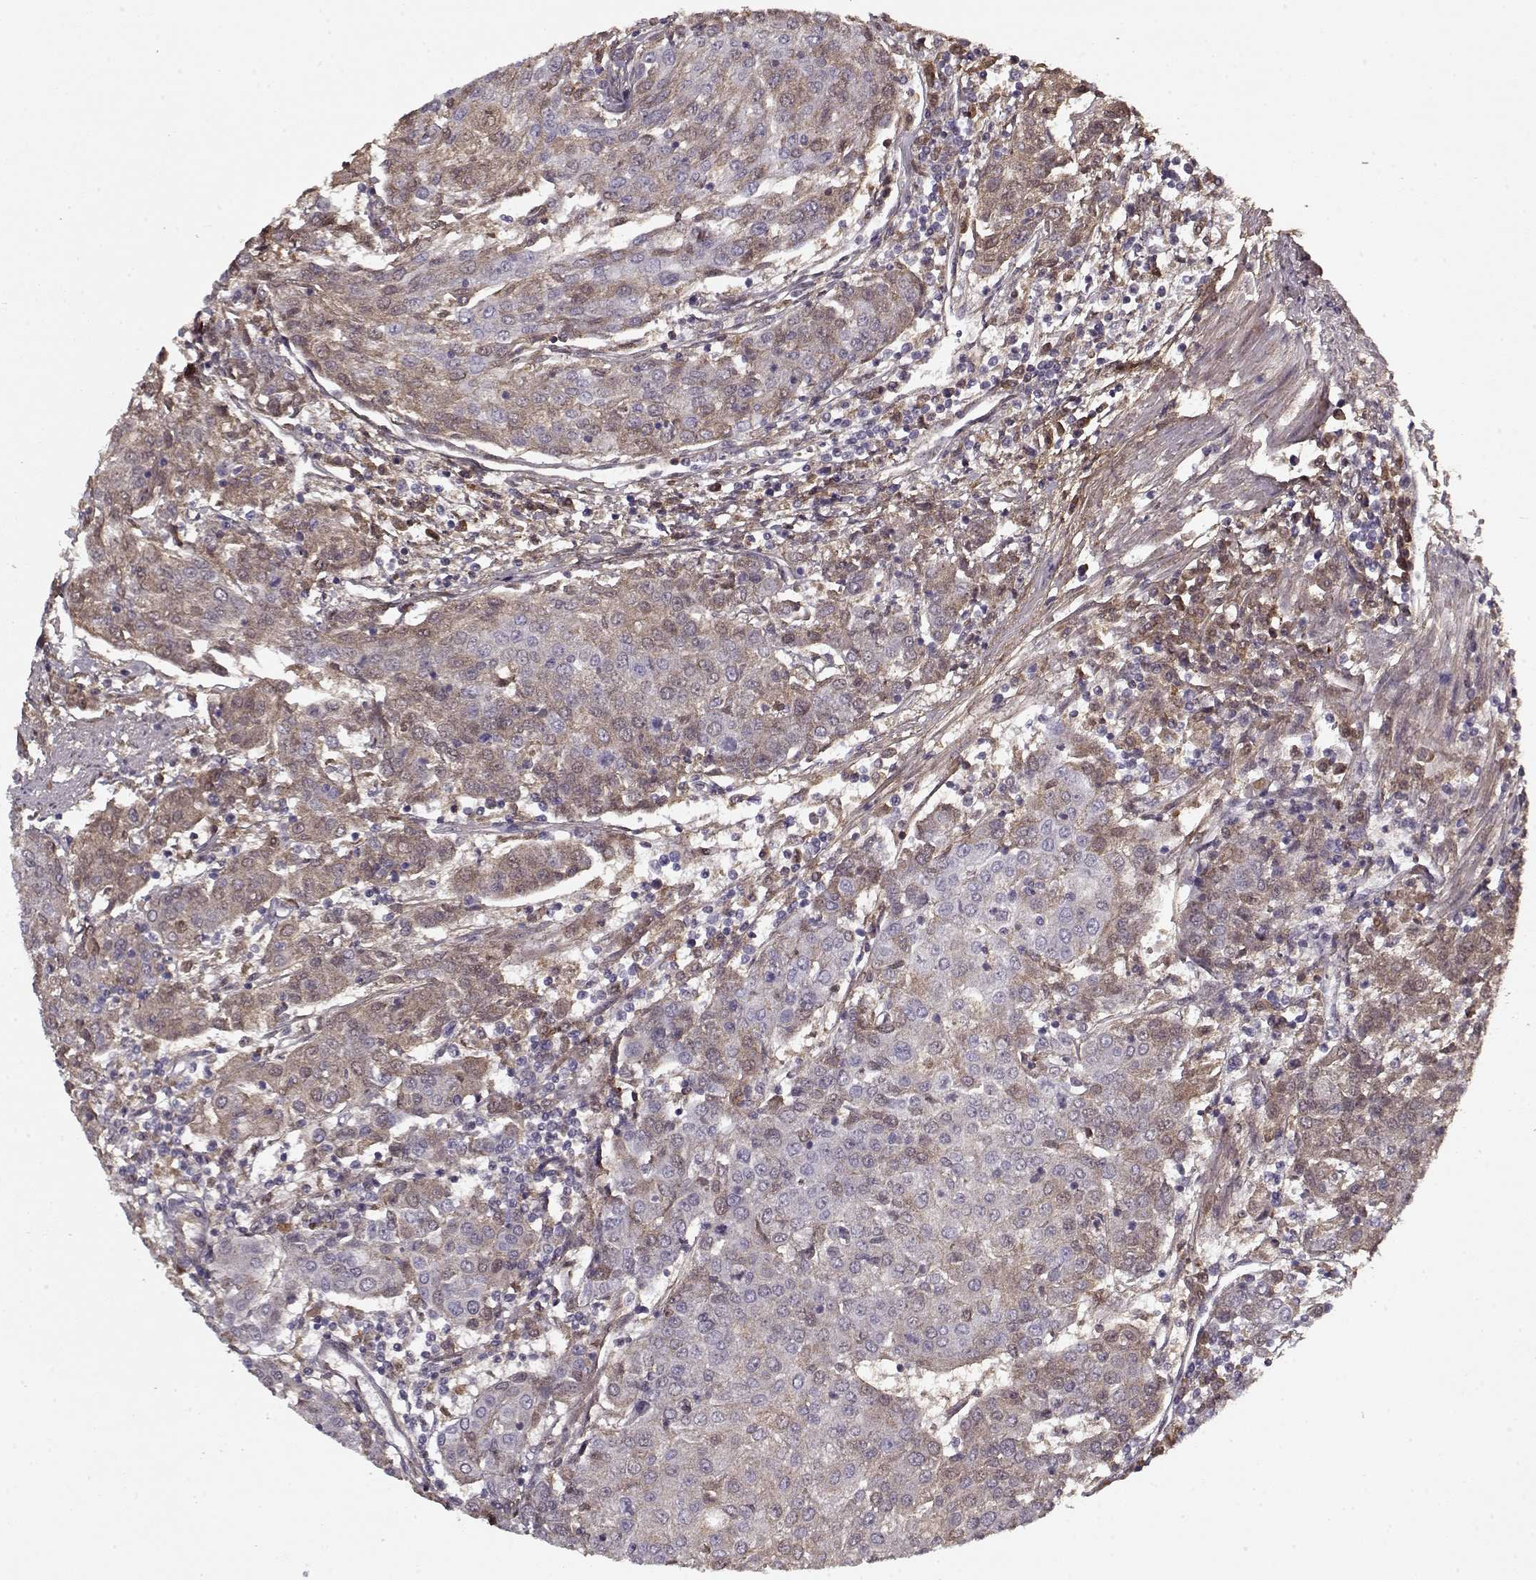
{"staining": {"intensity": "moderate", "quantity": "25%-75%", "location": "cytoplasmic/membranous"}, "tissue": "urothelial cancer", "cell_type": "Tumor cells", "image_type": "cancer", "snomed": [{"axis": "morphology", "description": "Urothelial carcinoma, High grade"}, {"axis": "topography", "description": "Urinary bladder"}], "caption": "This photomicrograph displays urothelial carcinoma (high-grade) stained with immunohistochemistry to label a protein in brown. The cytoplasmic/membranous of tumor cells show moderate positivity for the protein. Nuclei are counter-stained blue.", "gene": "LUM", "patient": {"sex": "female", "age": 85}}